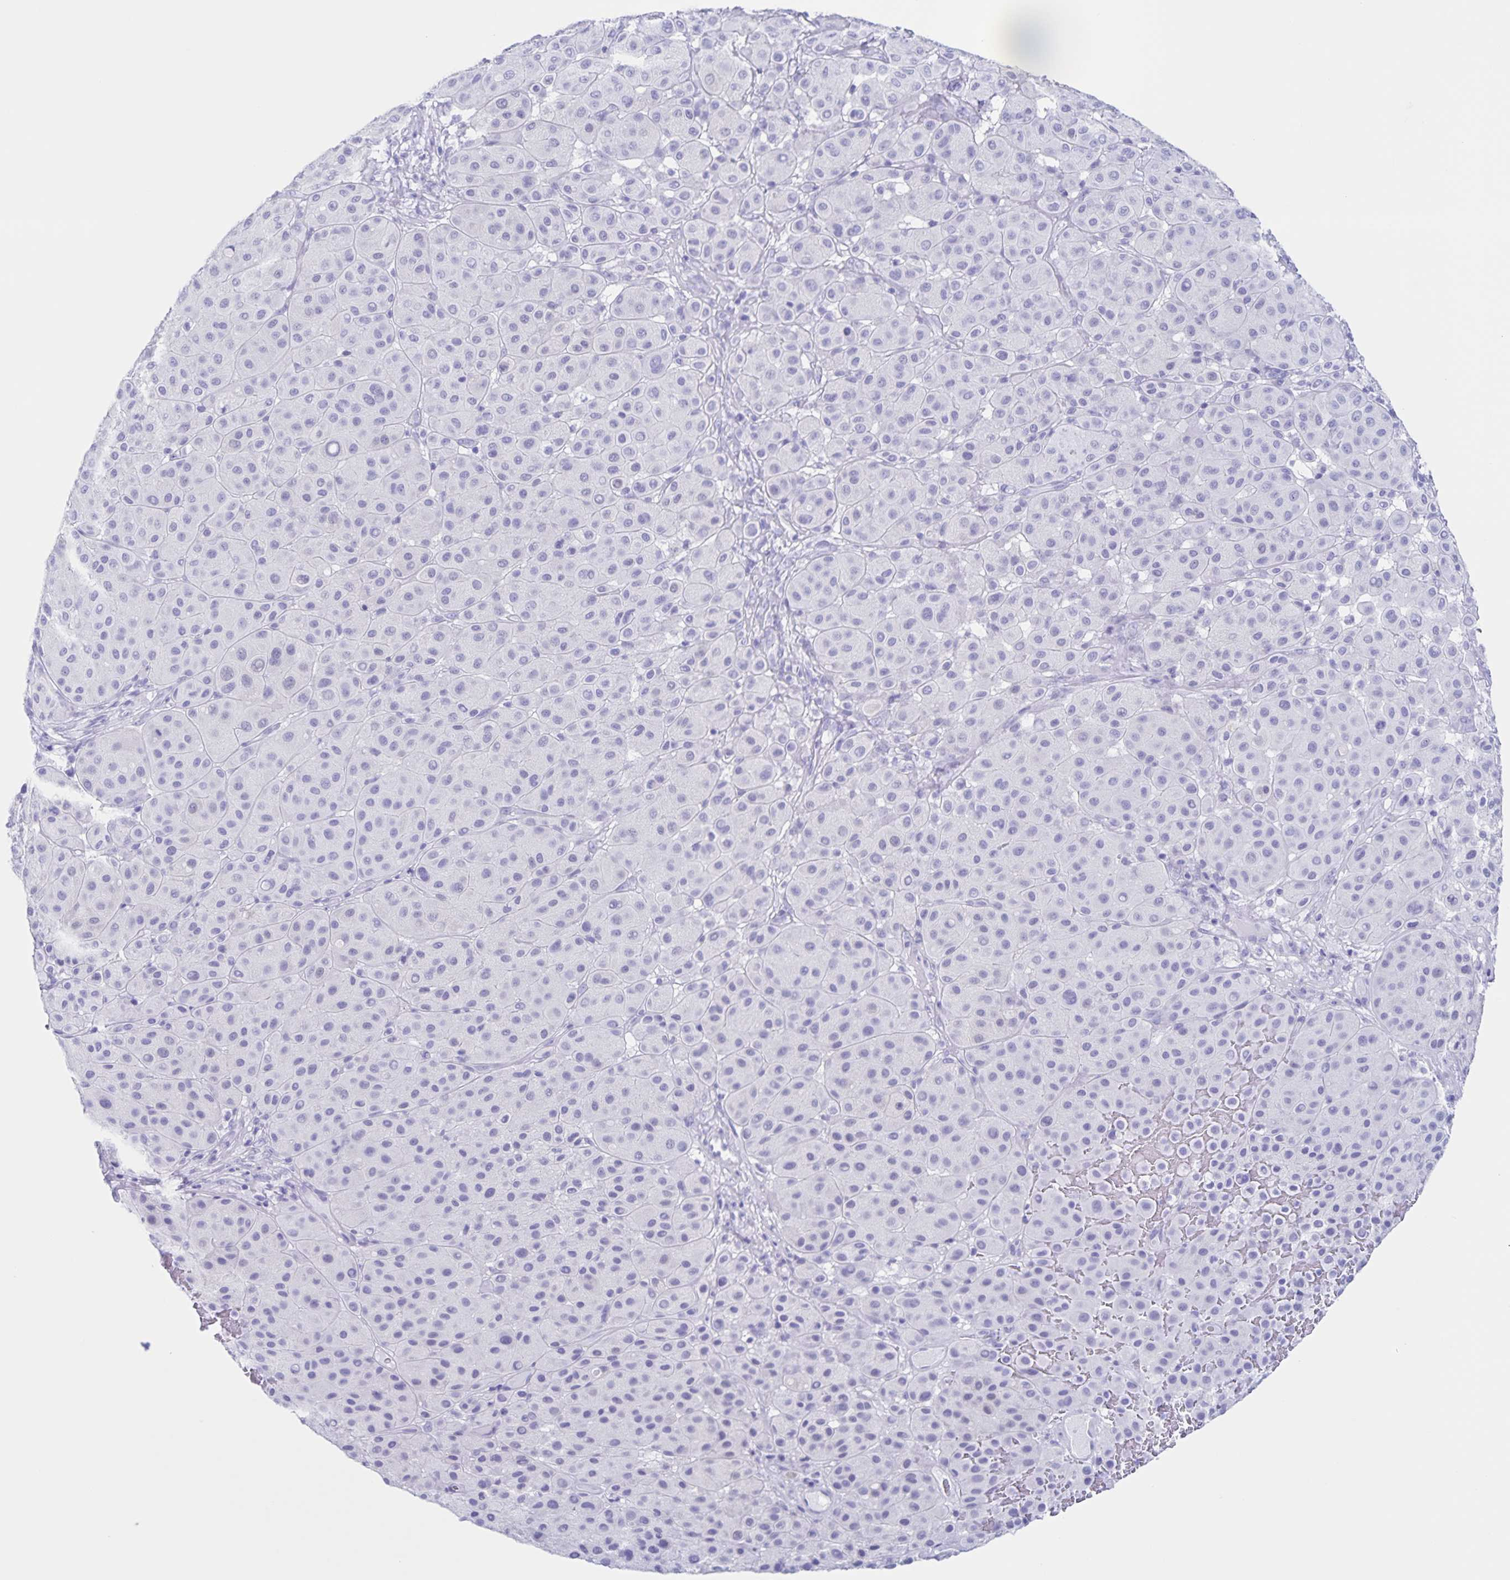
{"staining": {"intensity": "negative", "quantity": "none", "location": "none"}, "tissue": "melanoma", "cell_type": "Tumor cells", "image_type": "cancer", "snomed": [{"axis": "morphology", "description": "Malignant melanoma, Metastatic site"}, {"axis": "topography", "description": "Smooth muscle"}], "caption": "DAB immunohistochemical staining of human melanoma exhibits no significant positivity in tumor cells.", "gene": "C12orf56", "patient": {"sex": "male", "age": 41}}